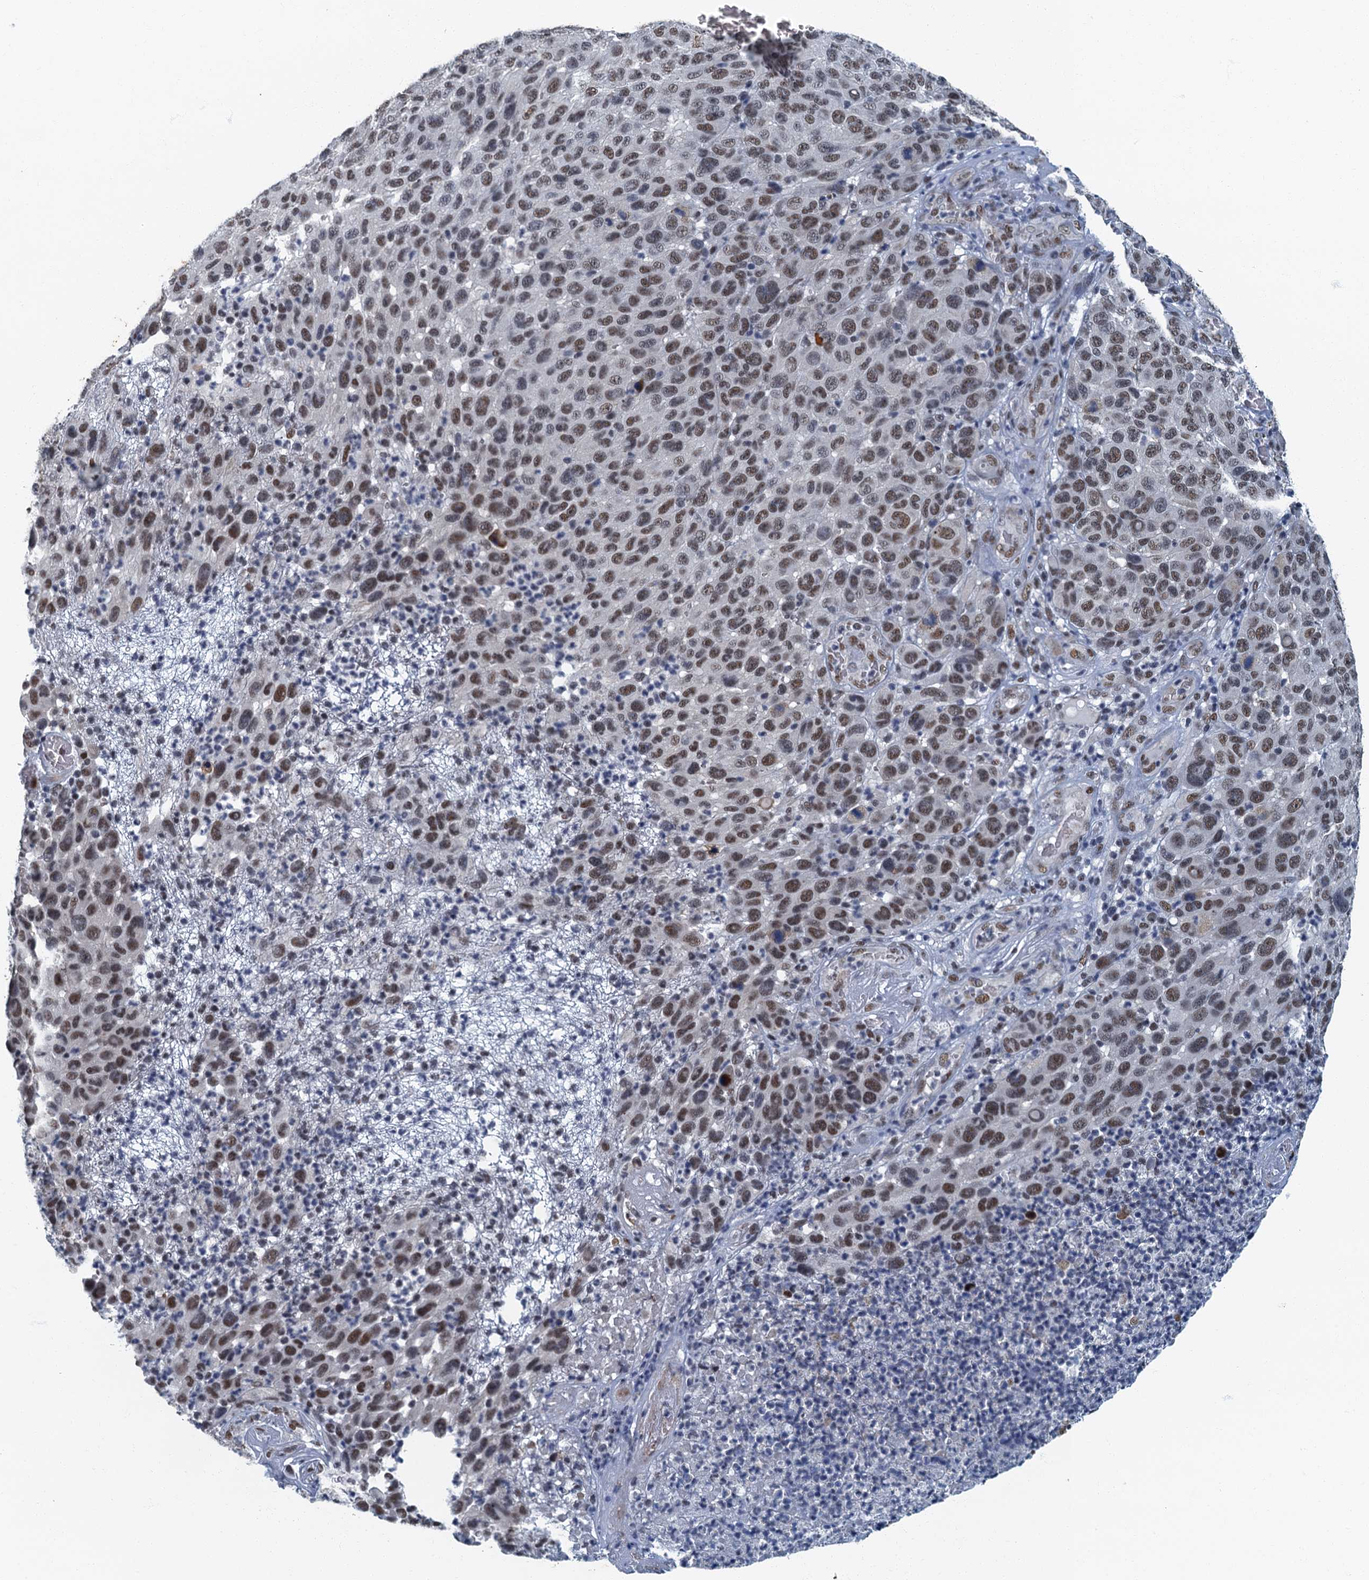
{"staining": {"intensity": "moderate", "quantity": ">75%", "location": "nuclear"}, "tissue": "melanoma", "cell_type": "Tumor cells", "image_type": "cancer", "snomed": [{"axis": "morphology", "description": "Malignant melanoma, NOS"}, {"axis": "topography", "description": "Skin"}], "caption": "A brown stain highlights moderate nuclear staining of a protein in melanoma tumor cells.", "gene": "GADL1", "patient": {"sex": "male", "age": 49}}